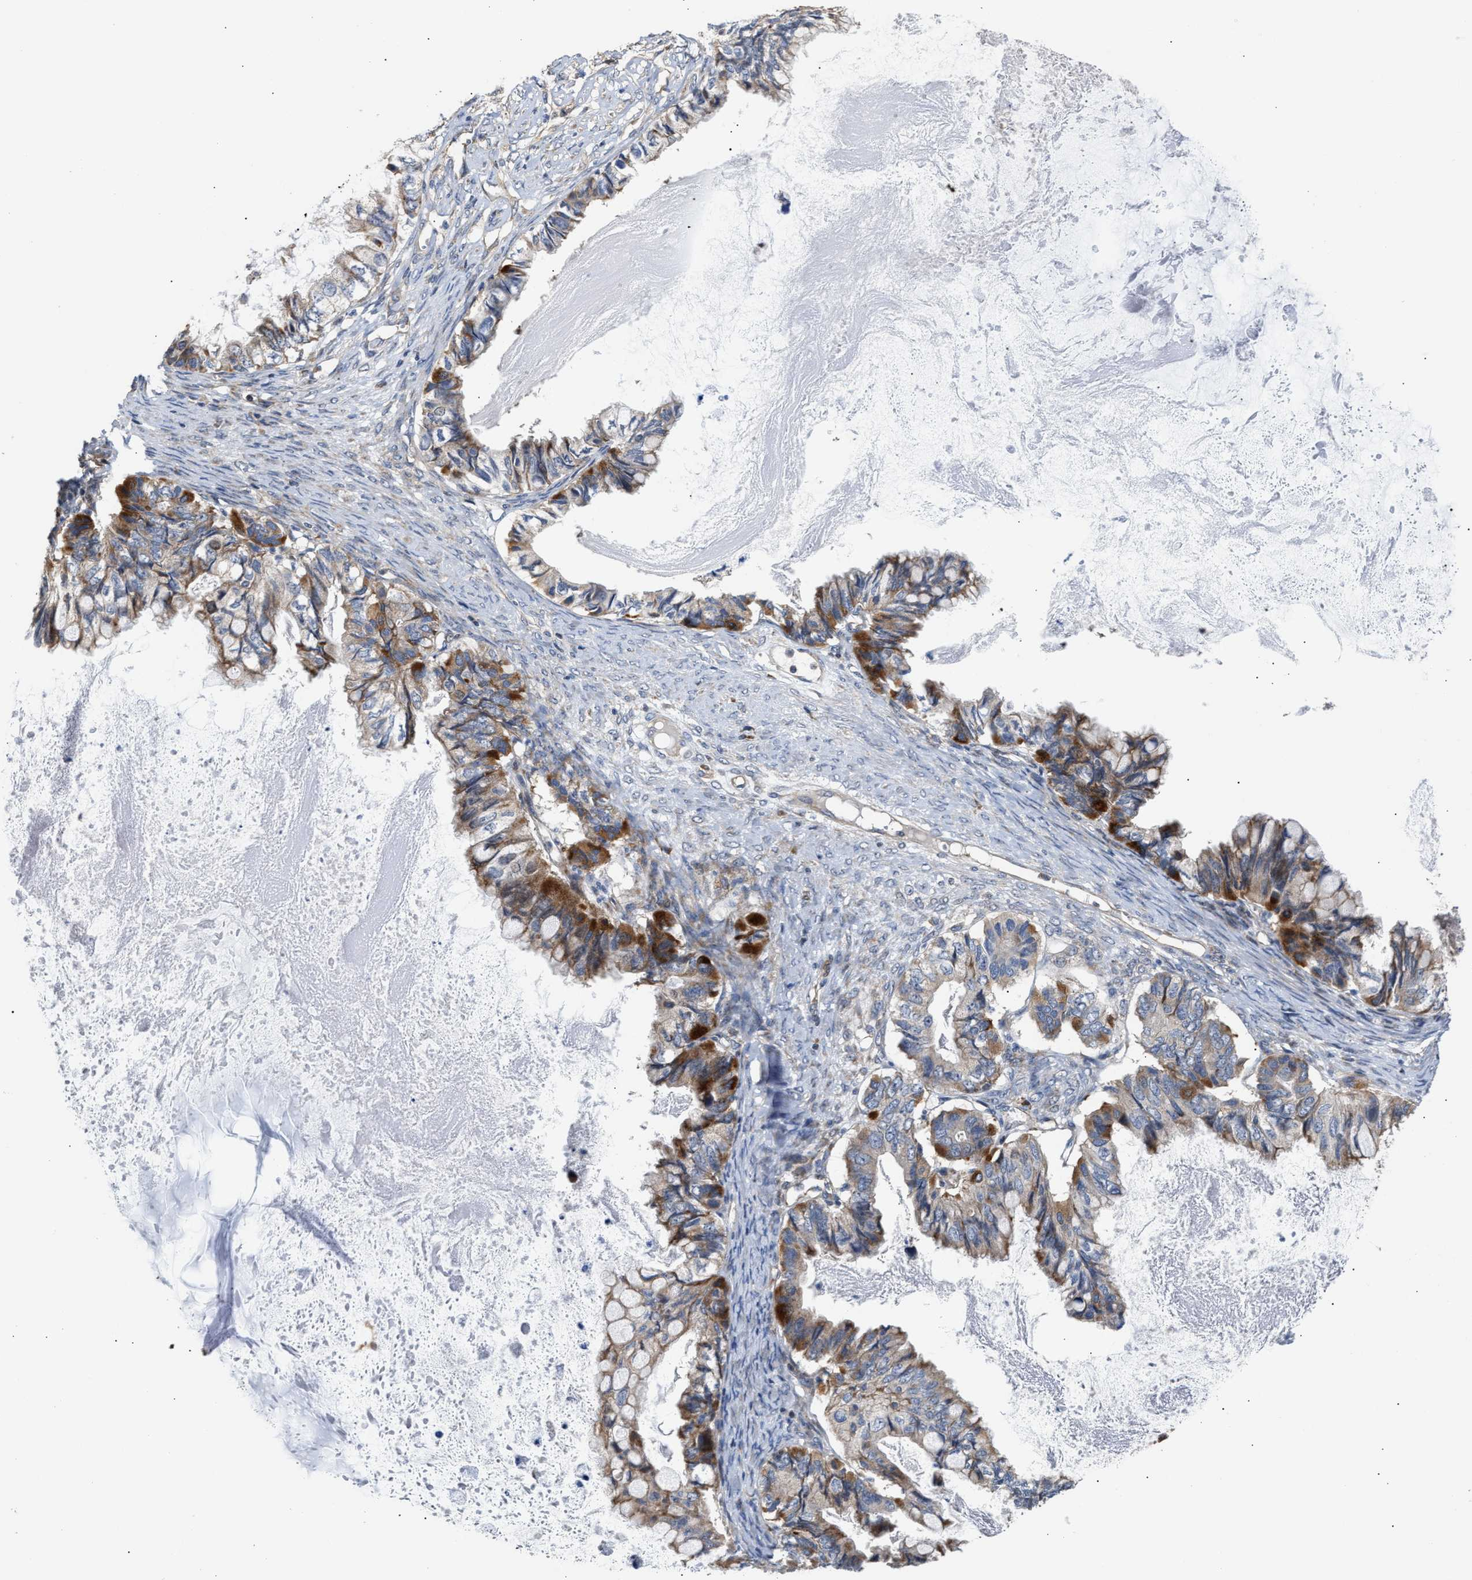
{"staining": {"intensity": "strong", "quantity": "<25%", "location": "cytoplasmic/membranous"}, "tissue": "ovarian cancer", "cell_type": "Tumor cells", "image_type": "cancer", "snomed": [{"axis": "morphology", "description": "Cystadenocarcinoma, mucinous, NOS"}, {"axis": "topography", "description": "Ovary"}], "caption": "Protein analysis of ovarian mucinous cystadenocarcinoma tissue demonstrates strong cytoplasmic/membranous positivity in about <25% of tumor cells.", "gene": "CLIP2", "patient": {"sex": "female", "age": 80}}